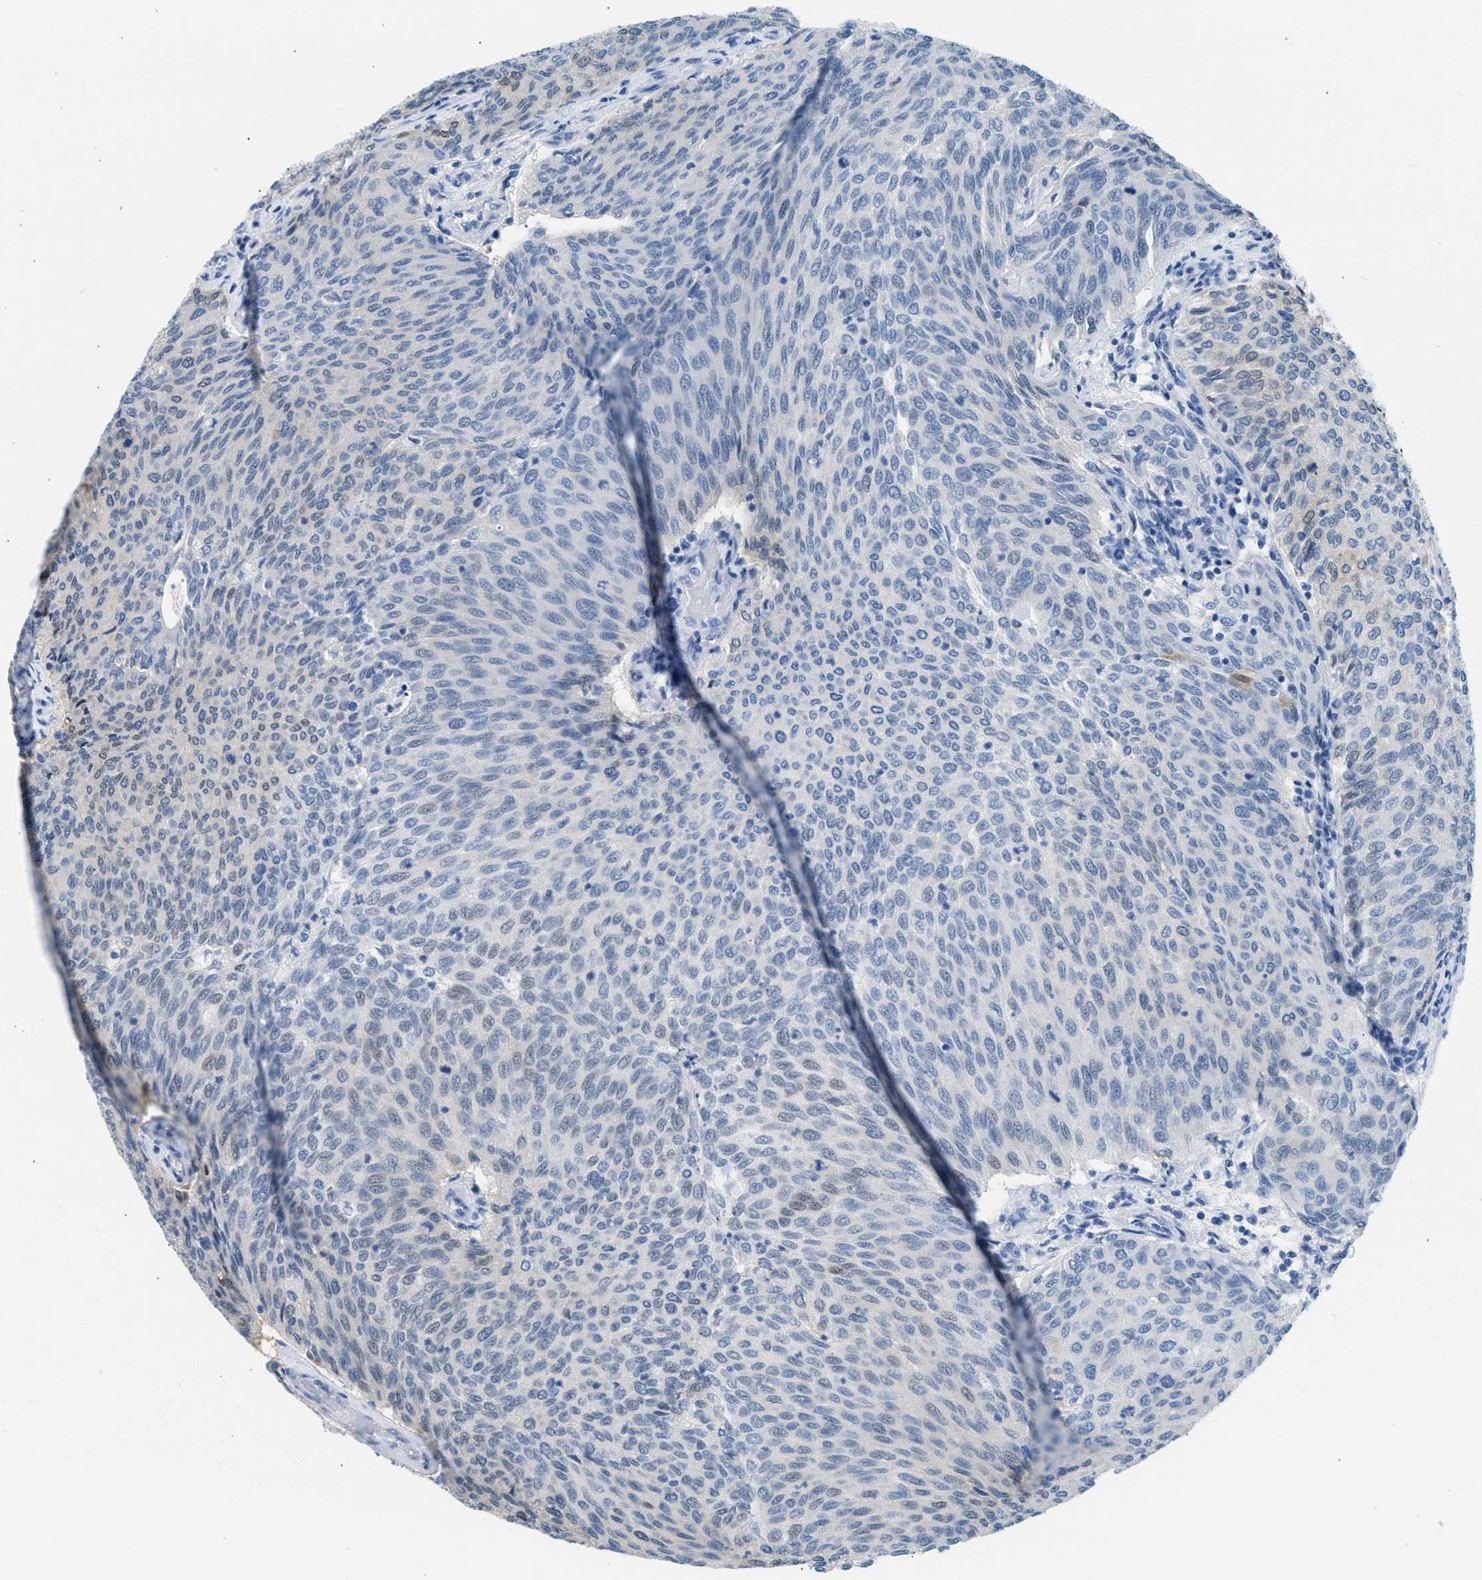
{"staining": {"intensity": "weak", "quantity": "<25%", "location": "cytoplasmic/membranous"}, "tissue": "urothelial cancer", "cell_type": "Tumor cells", "image_type": "cancer", "snomed": [{"axis": "morphology", "description": "Urothelial carcinoma, Low grade"}, {"axis": "topography", "description": "Urinary bladder"}], "caption": "Image shows no protein staining in tumor cells of urothelial cancer tissue.", "gene": "SPAM1", "patient": {"sex": "female", "age": 79}}